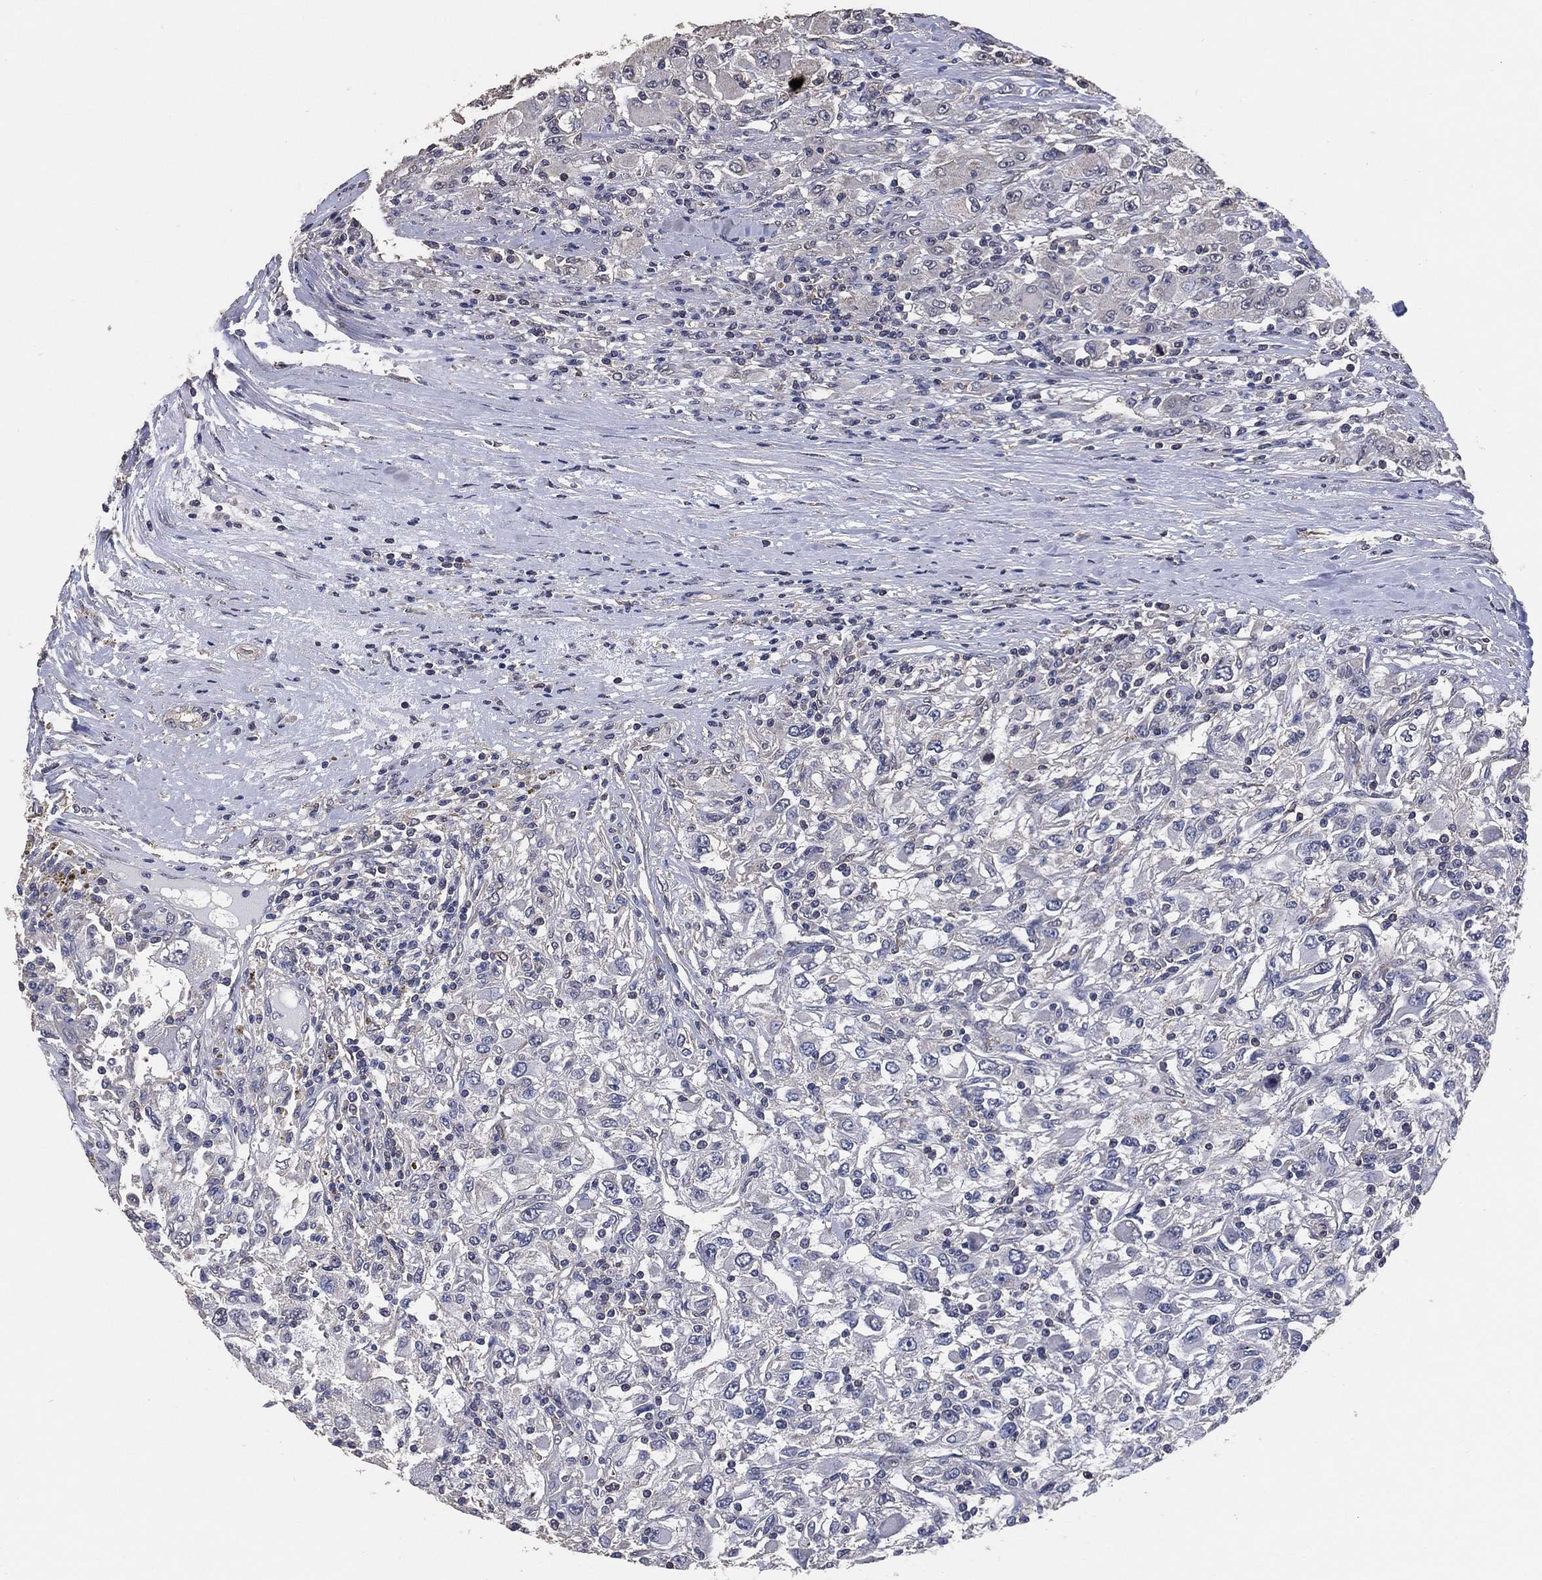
{"staining": {"intensity": "negative", "quantity": "none", "location": "none"}, "tissue": "renal cancer", "cell_type": "Tumor cells", "image_type": "cancer", "snomed": [{"axis": "morphology", "description": "Adenocarcinoma, NOS"}, {"axis": "topography", "description": "Kidney"}], "caption": "Tumor cells are negative for protein expression in human renal cancer. Brightfield microscopy of immunohistochemistry stained with DAB (brown) and hematoxylin (blue), captured at high magnification.", "gene": "KLK5", "patient": {"sex": "female", "age": 67}}